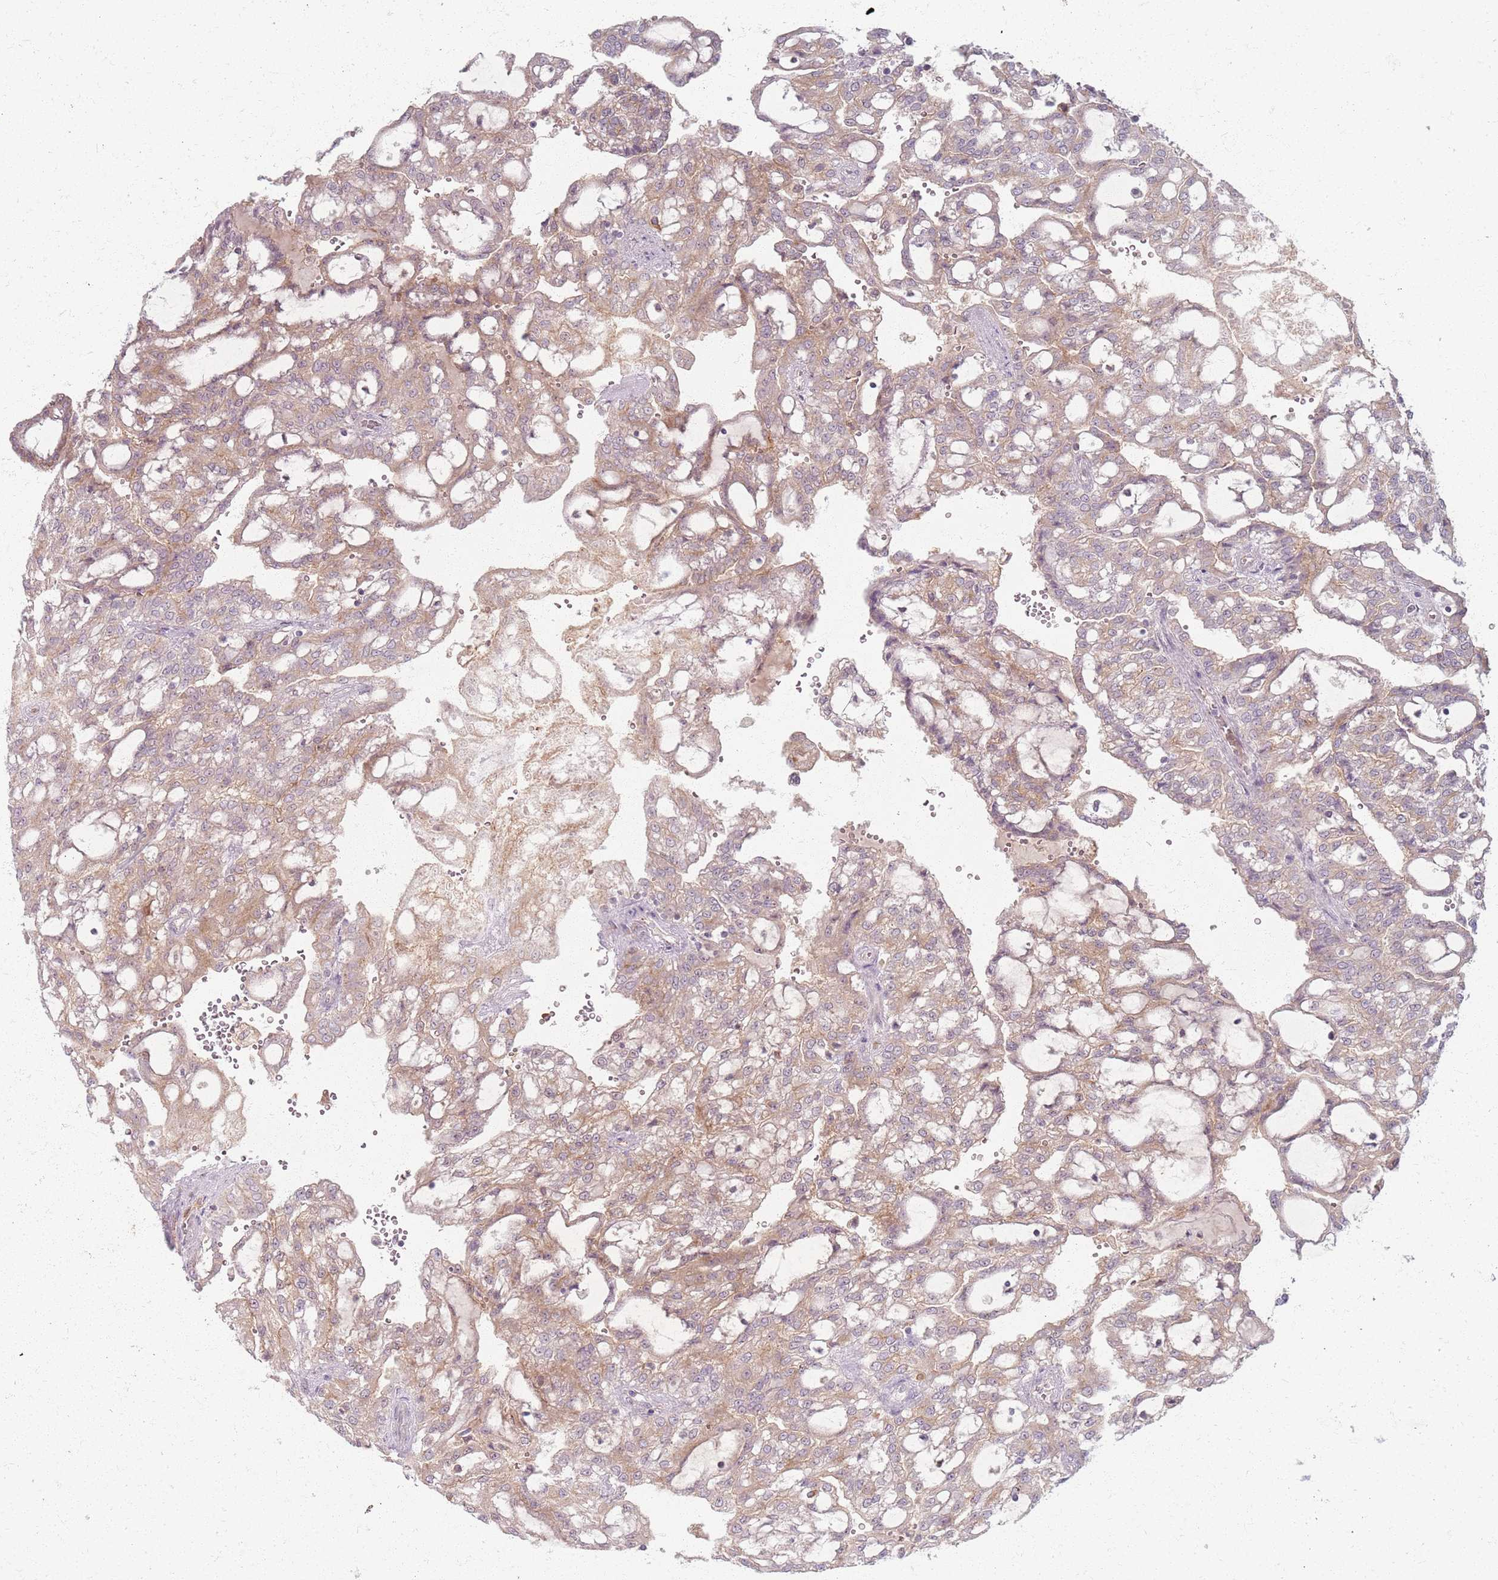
{"staining": {"intensity": "weak", "quantity": ">75%", "location": "cytoplasmic/membranous"}, "tissue": "renal cancer", "cell_type": "Tumor cells", "image_type": "cancer", "snomed": [{"axis": "morphology", "description": "Adenocarcinoma, NOS"}, {"axis": "topography", "description": "Kidney"}], "caption": "Immunohistochemistry (DAB (3,3'-diaminobenzidine)) staining of human renal adenocarcinoma displays weak cytoplasmic/membranous protein staining in about >75% of tumor cells. (IHC, brightfield microscopy, high magnification).", "gene": "ZDHHC2", "patient": {"sex": "male", "age": 63}}